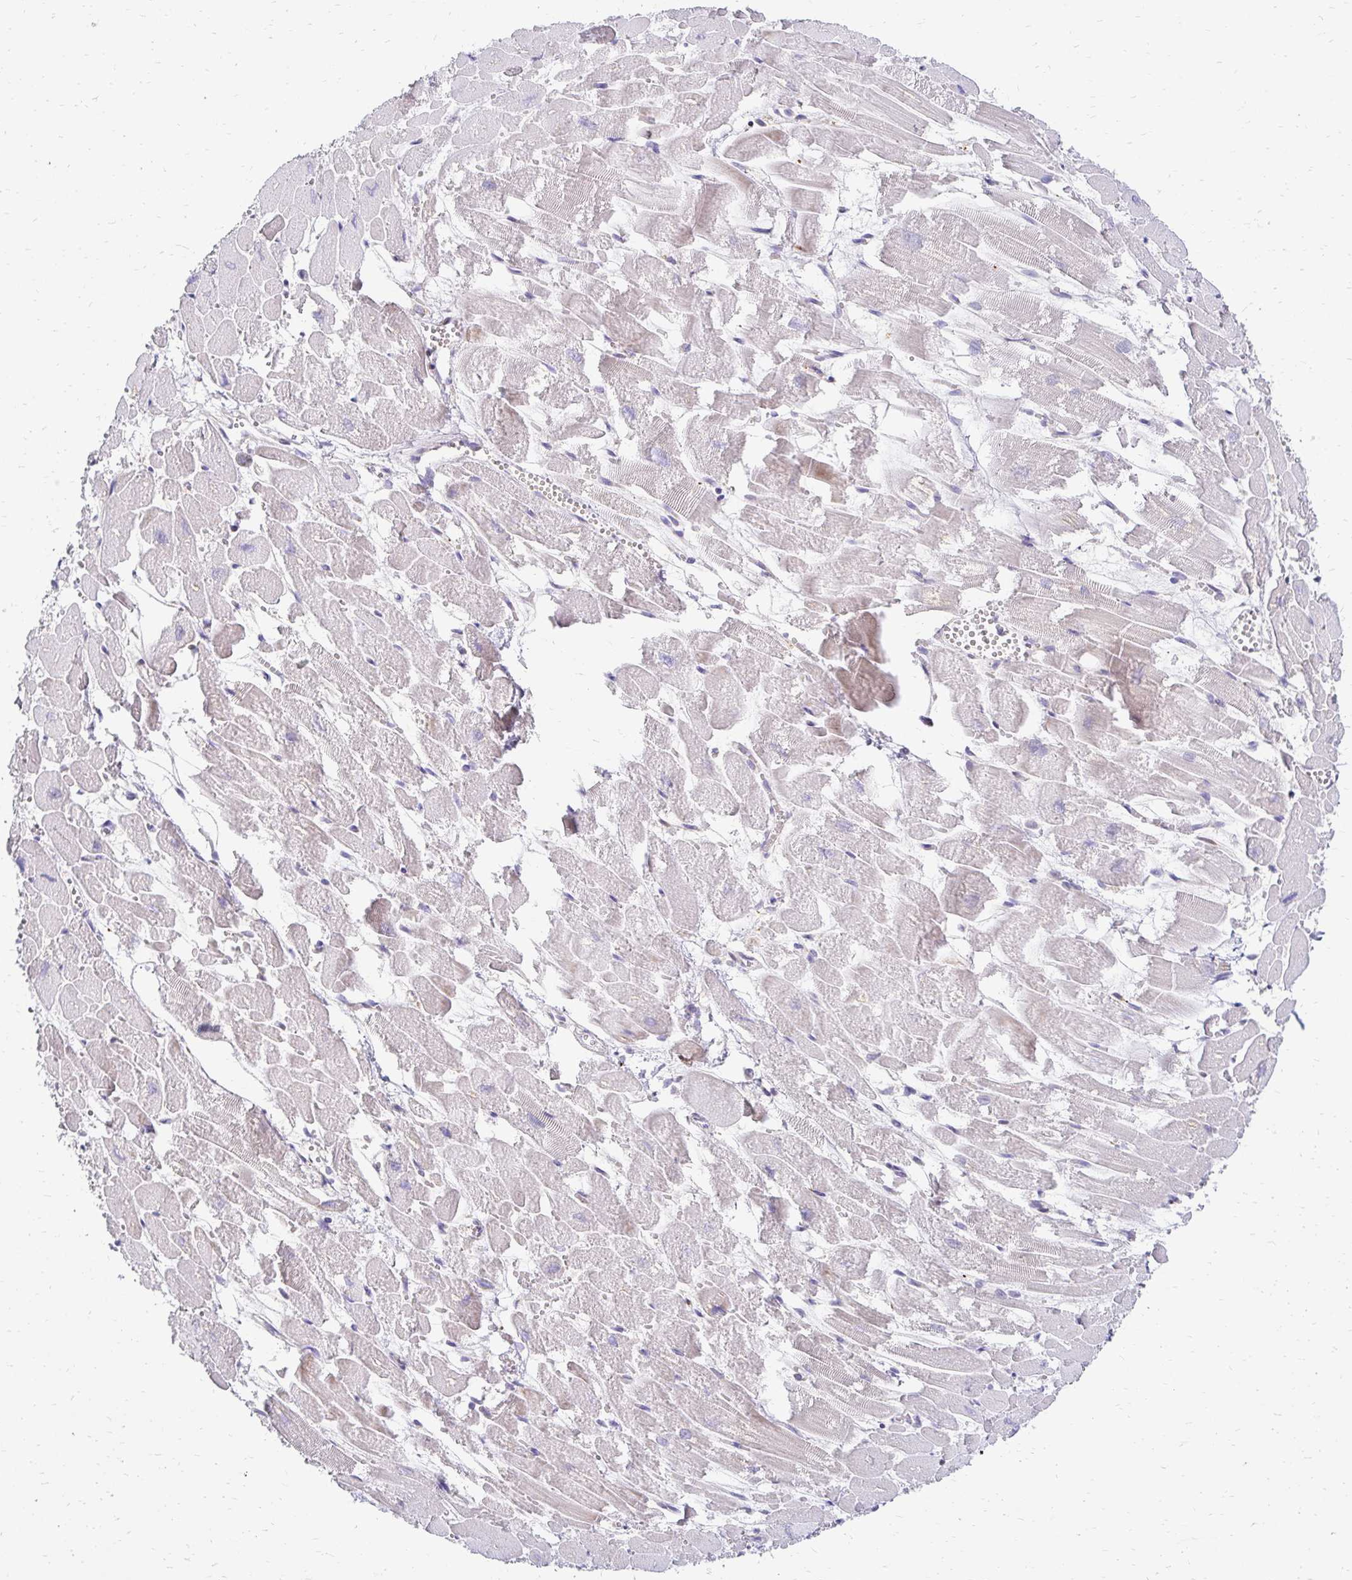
{"staining": {"intensity": "weak", "quantity": "25%-75%", "location": "cytoplasmic/membranous"}, "tissue": "heart muscle", "cell_type": "Cardiomyocytes", "image_type": "normal", "snomed": [{"axis": "morphology", "description": "Normal tissue, NOS"}, {"axis": "topography", "description": "Heart"}], "caption": "This photomicrograph displays IHC staining of benign human heart muscle, with low weak cytoplasmic/membranous positivity in approximately 25%-75% of cardiomyocytes.", "gene": "IDUA", "patient": {"sex": "female", "age": 52}}